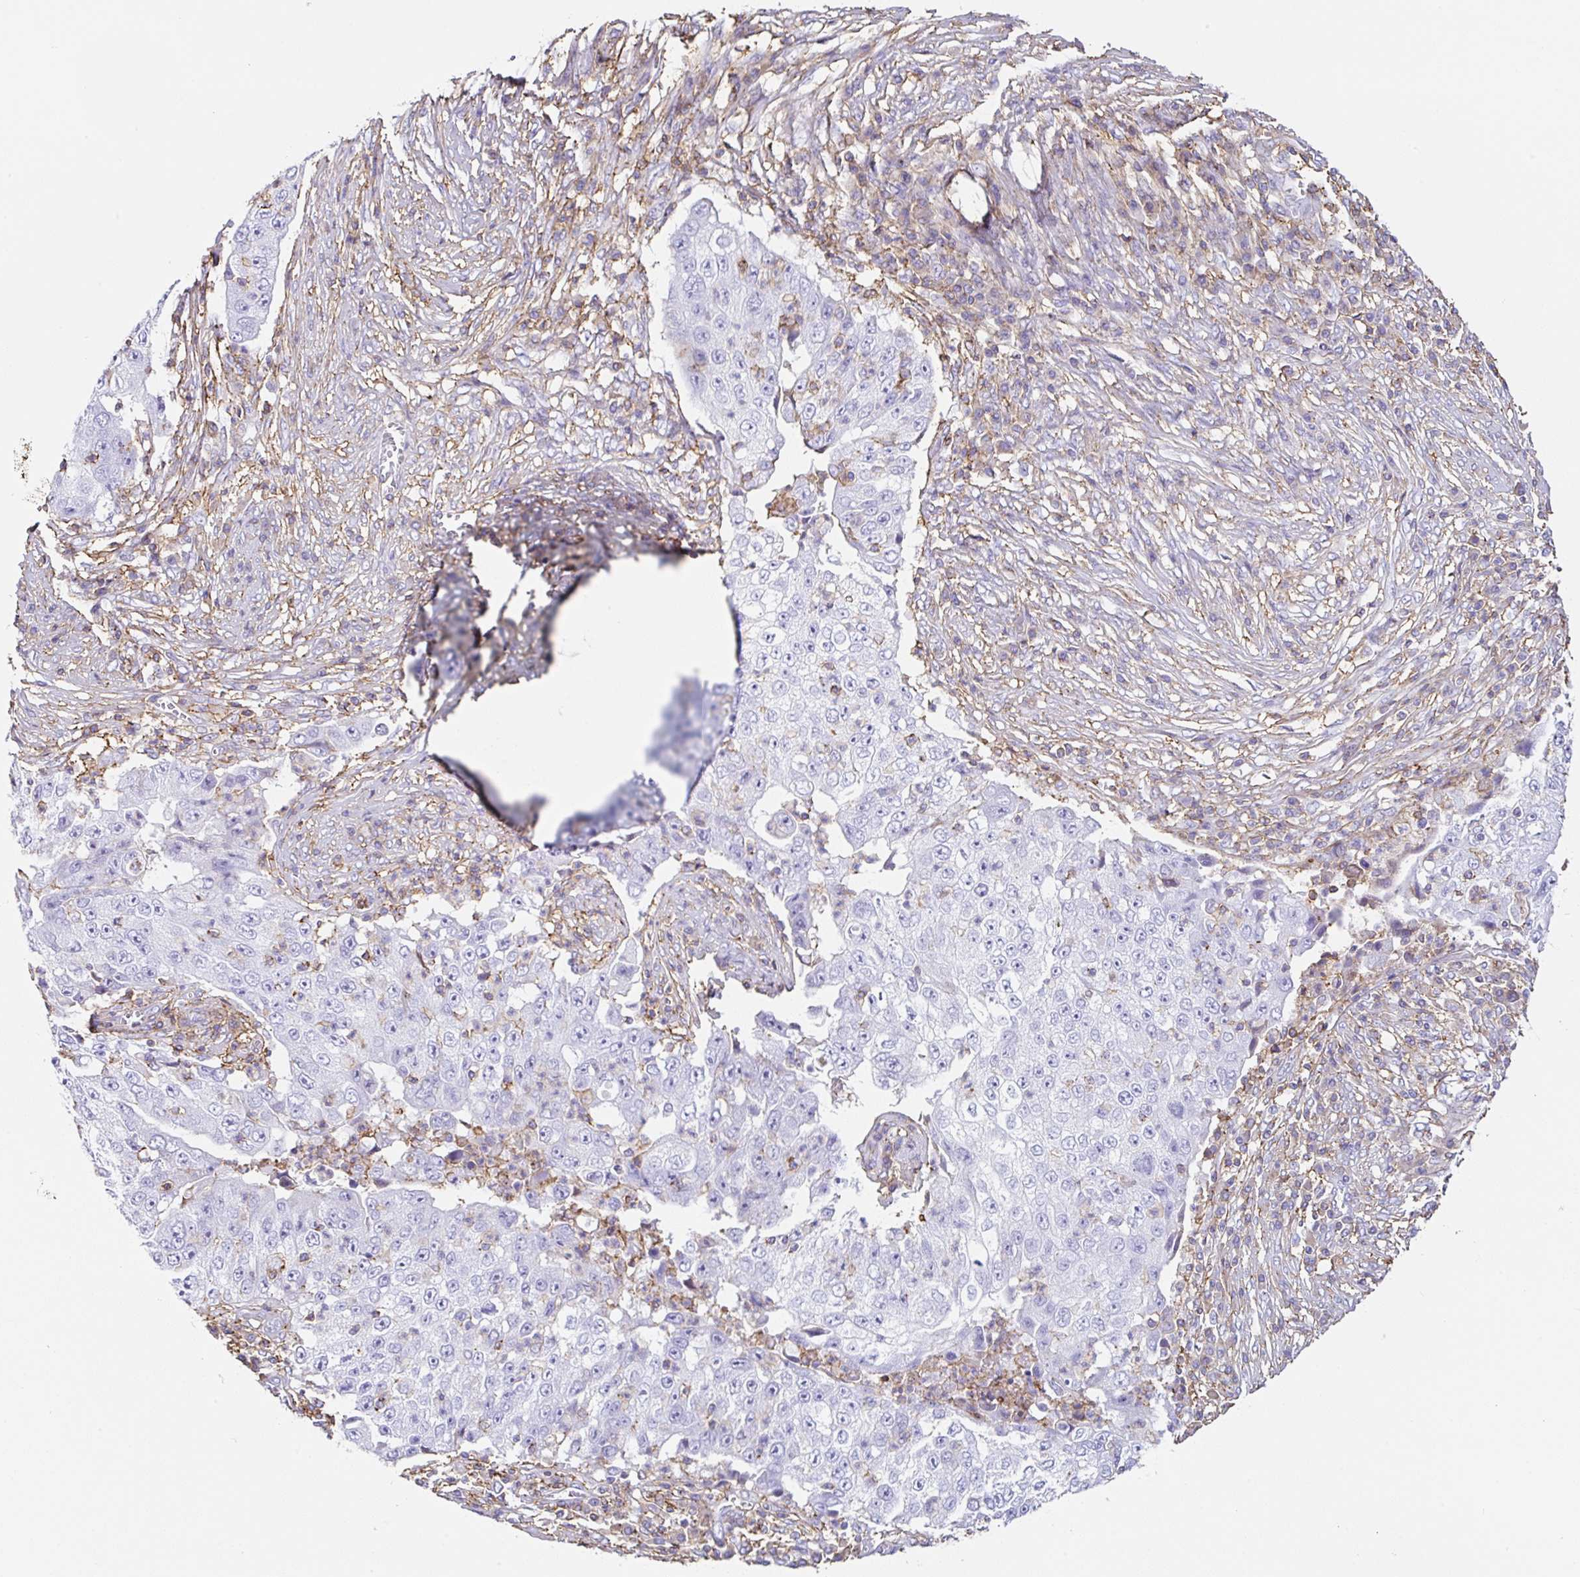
{"staining": {"intensity": "negative", "quantity": "none", "location": "none"}, "tissue": "lung cancer", "cell_type": "Tumor cells", "image_type": "cancer", "snomed": [{"axis": "morphology", "description": "Squamous cell carcinoma, NOS"}, {"axis": "topography", "description": "Lung"}], "caption": "DAB immunohistochemical staining of human lung cancer (squamous cell carcinoma) reveals no significant expression in tumor cells. (Stains: DAB immunohistochemistry with hematoxylin counter stain, Microscopy: brightfield microscopy at high magnification).", "gene": "MTTP", "patient": {"sex": "male", "age": 64}}